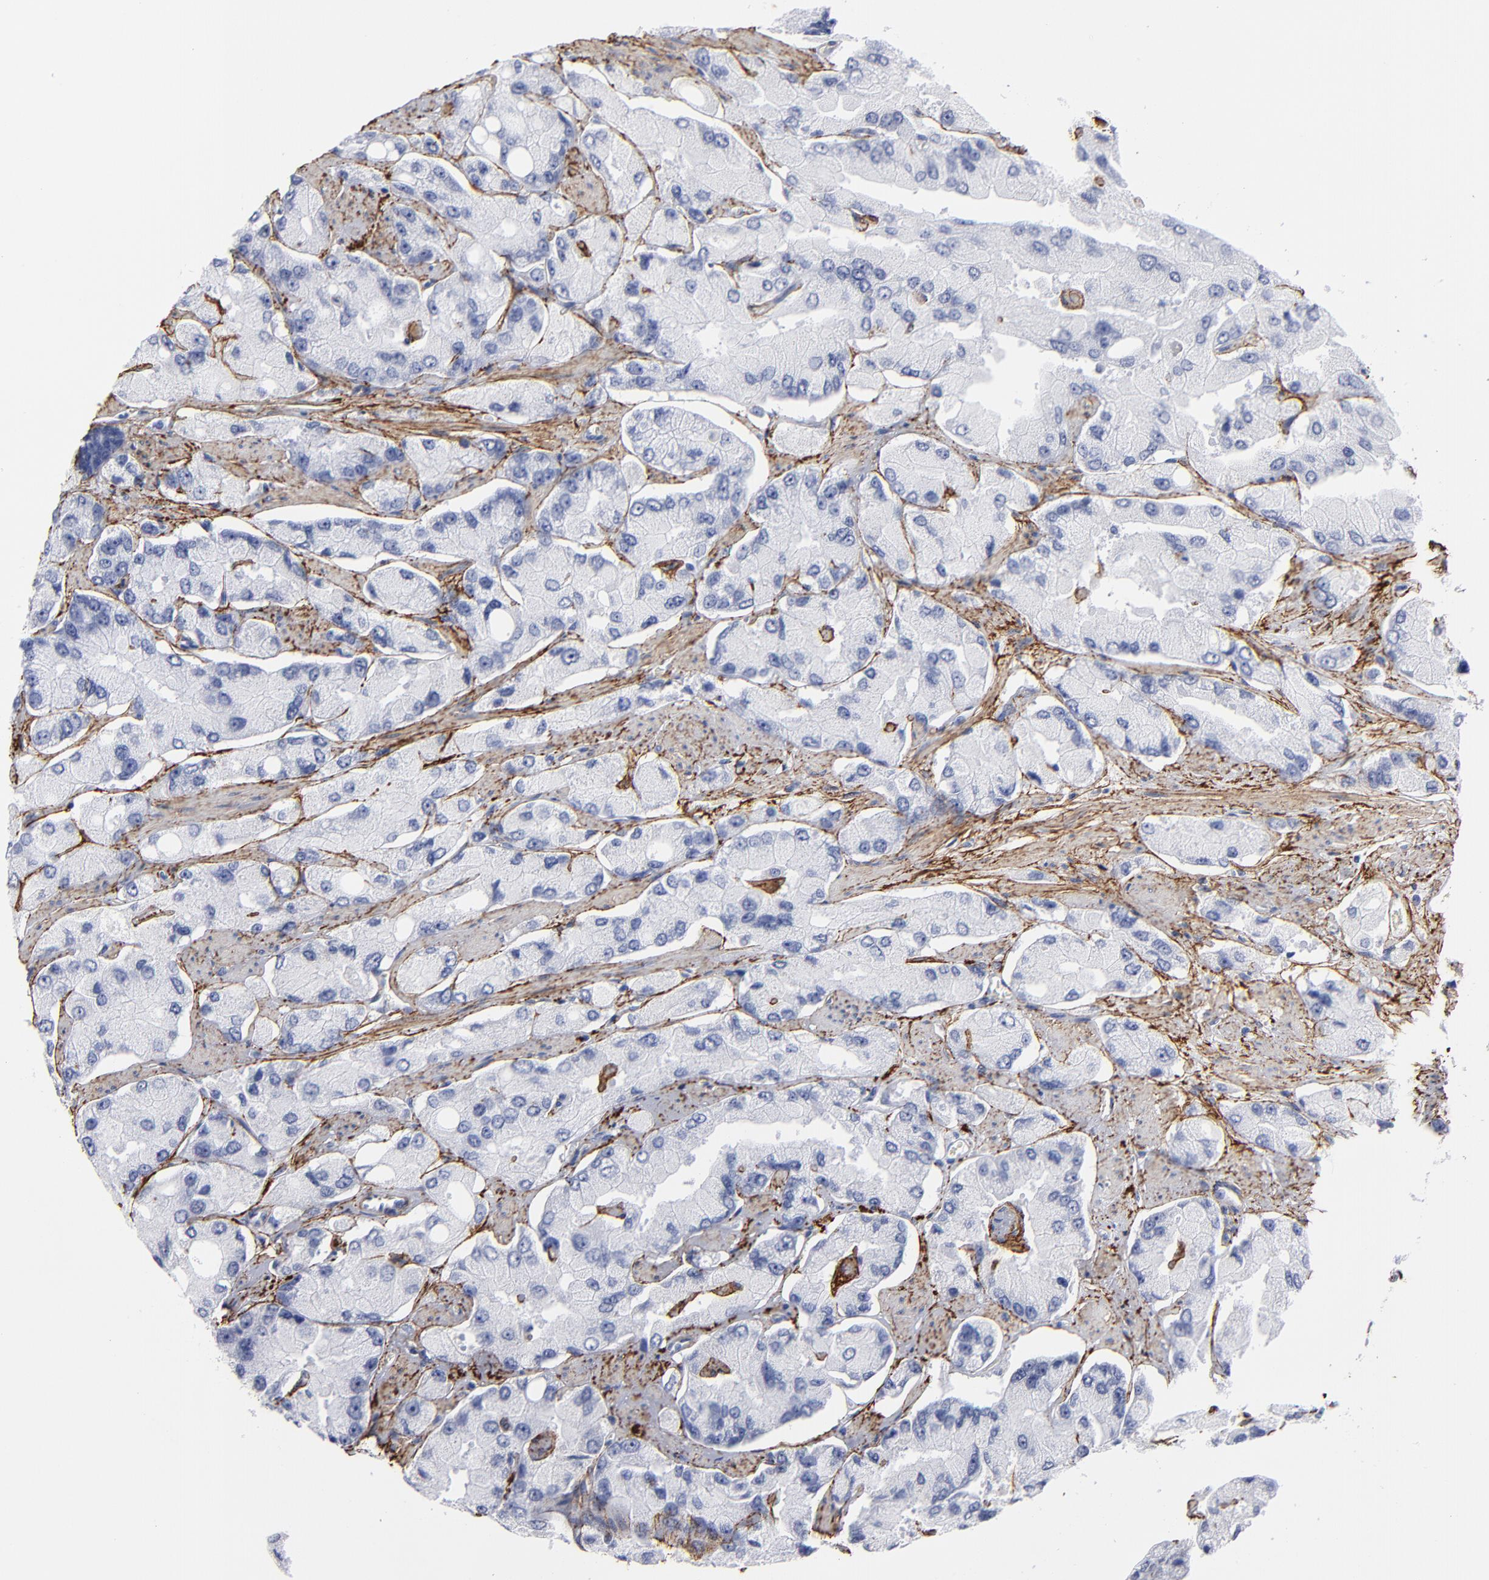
{"staining": {"intensity": "negative", "quantity": "none", "location": "none"}, "tissue": "prostate cancer", "cell_type": "Tumor cells", "image_type": "cancer", "snomed": [{"axis": "morphology", "description": "Adenocarcinoma, High grade"}, {"axis": "topography", "description": "Prostate"}], "caption": "This photomicrograph is of prostate high-grade adenocarcinoma stained with IHC to label a protein in brown with the nuclei are counter-stained blue. There is no expression in tumor cells.", "gene": "EMILIN1", "patient": {"sex": "male", "age": 58}}